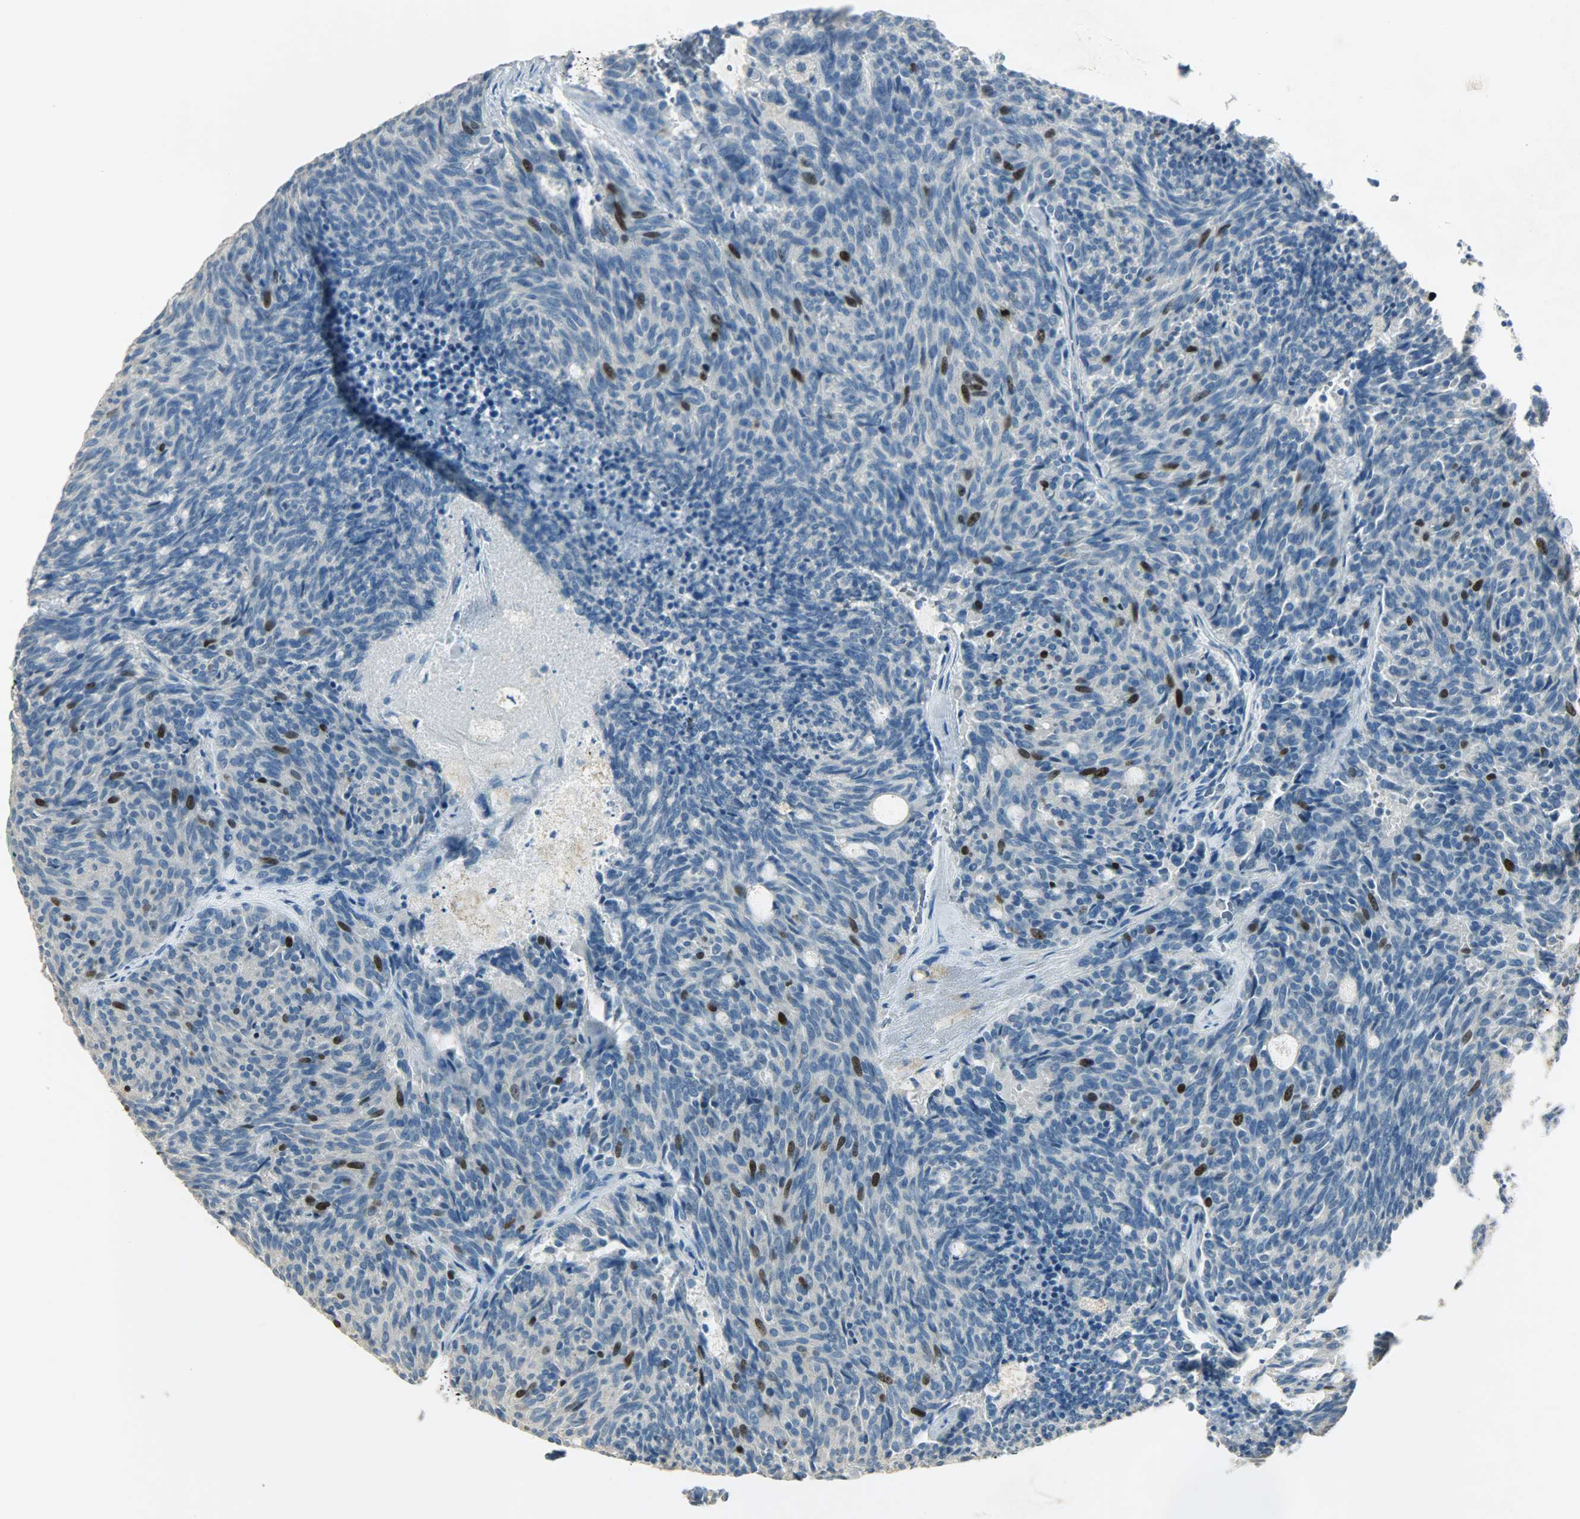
{"staining": {"intensity": "strong", "quantity": "<25%", "location": "nuclear"}, "tissue": "carcinoid", "cell_type": "Tumor cells", "image_type": "cancer", "snomed": [{"axis": "morphology", "description": "Carcinoid, malignant, NOS"}, {"axis": "topography", "description": "Pancreas"}], "caption": "Protein staining by immunohistochemistry (IHC) reveals strong nuclear staining in about <25% of tumor cells in carcinoid. (DAB (3,3'-diaminobenzidine) = brown stain, brightfield microscopy at high magnification).", "gene": "TPX2", "patient": {"sex": "female", "age": 54}}